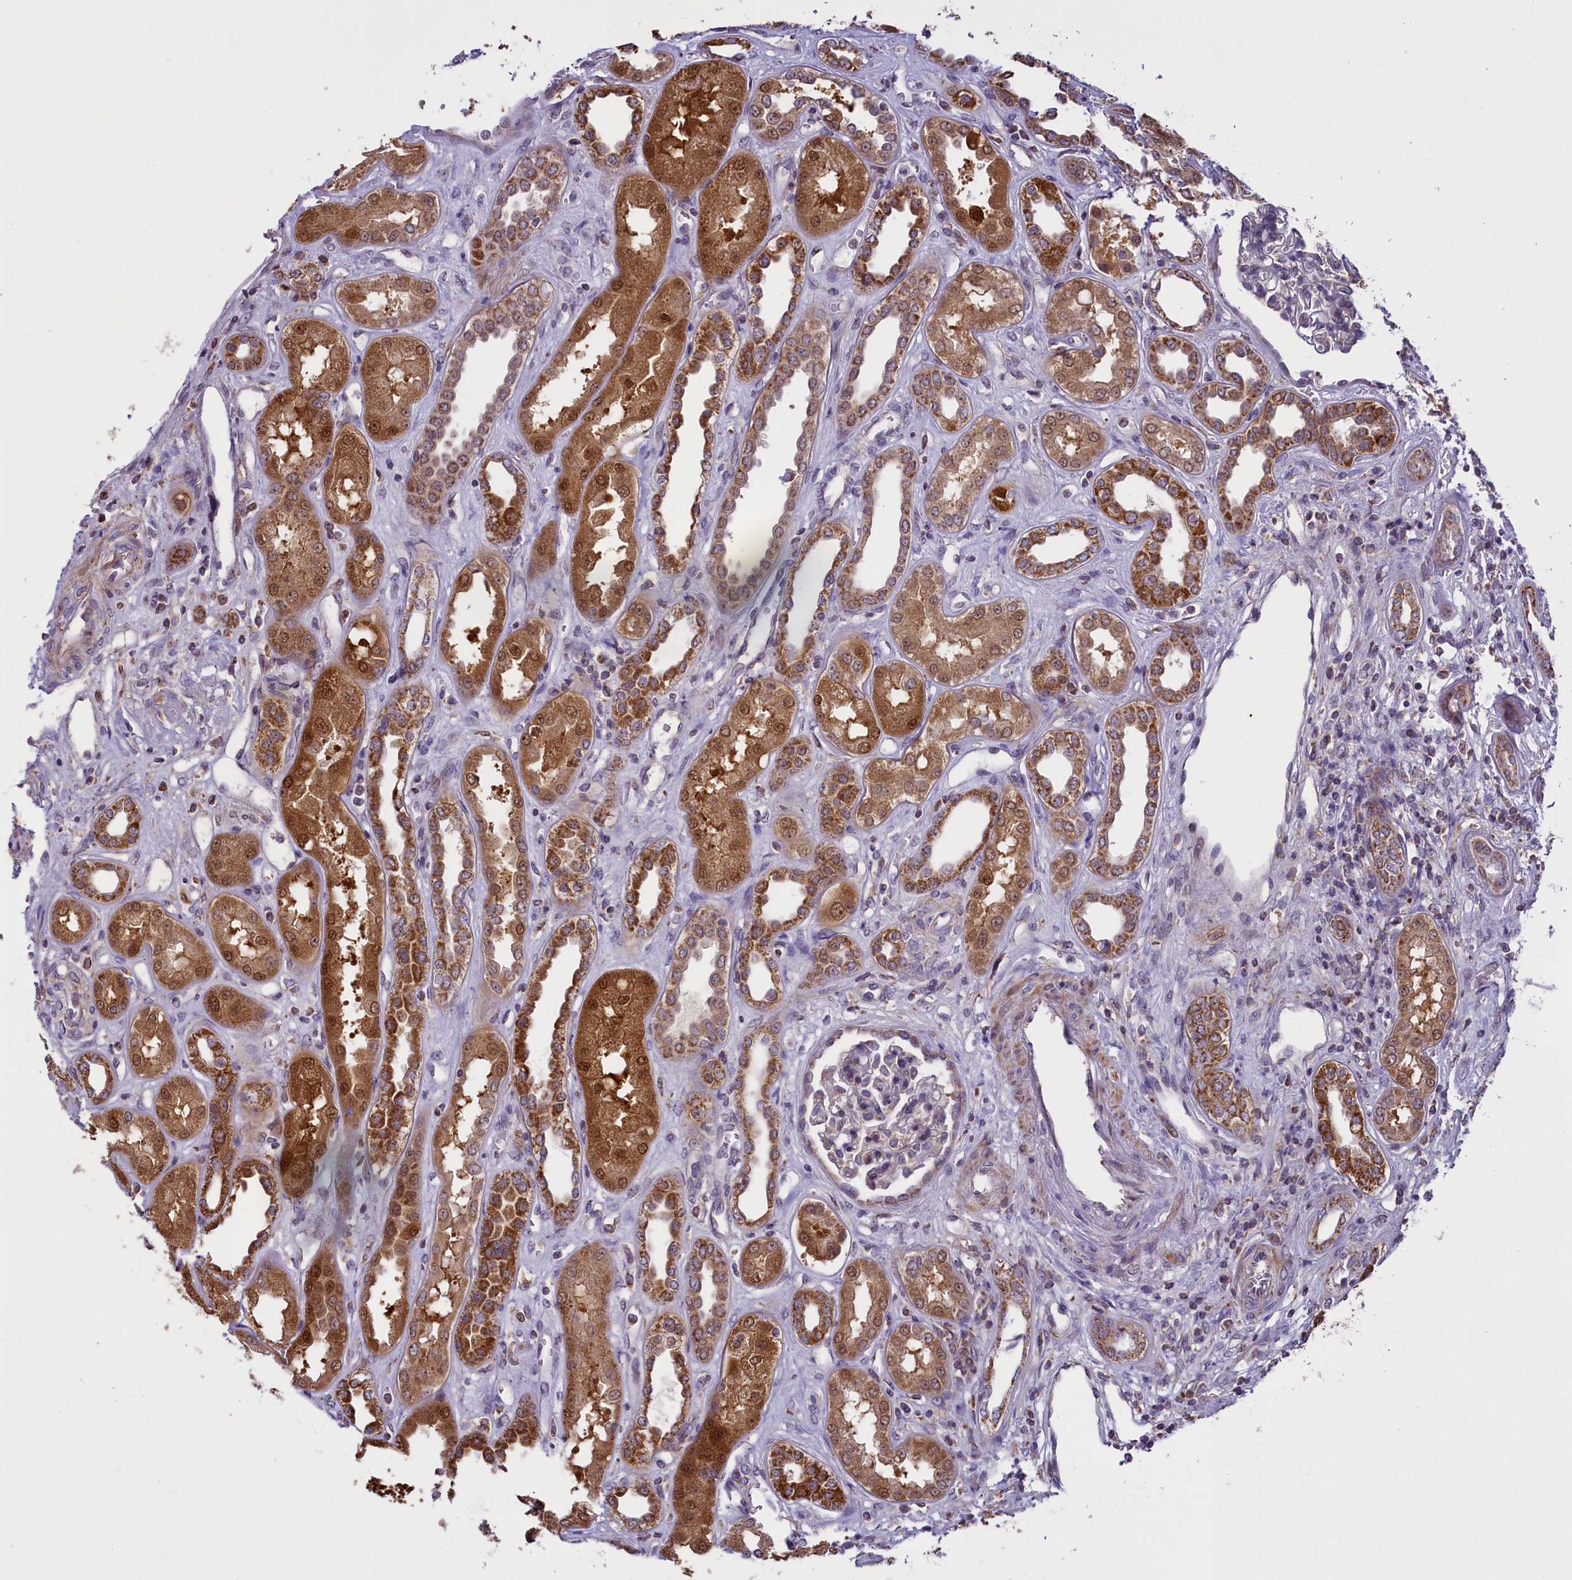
{"staining": {"intensity": "negative", "quantity": "none", "location": "none"}, "tissue": "kidney", "cell_type": "Cells in glomeruli", "image_type": "normal", "snomed": [{"axis": "morphology", "description": "Normal tissue, NOS"}, {"axis": "topography", "description": "Kidney"}], "caption": "Human kidney stained for a protein using immunohistochemistry (IHC) reveals no expression in cells in glomeruli.", "gene": "GLRX5", "patient": {"sex": "male", "age": 59}}